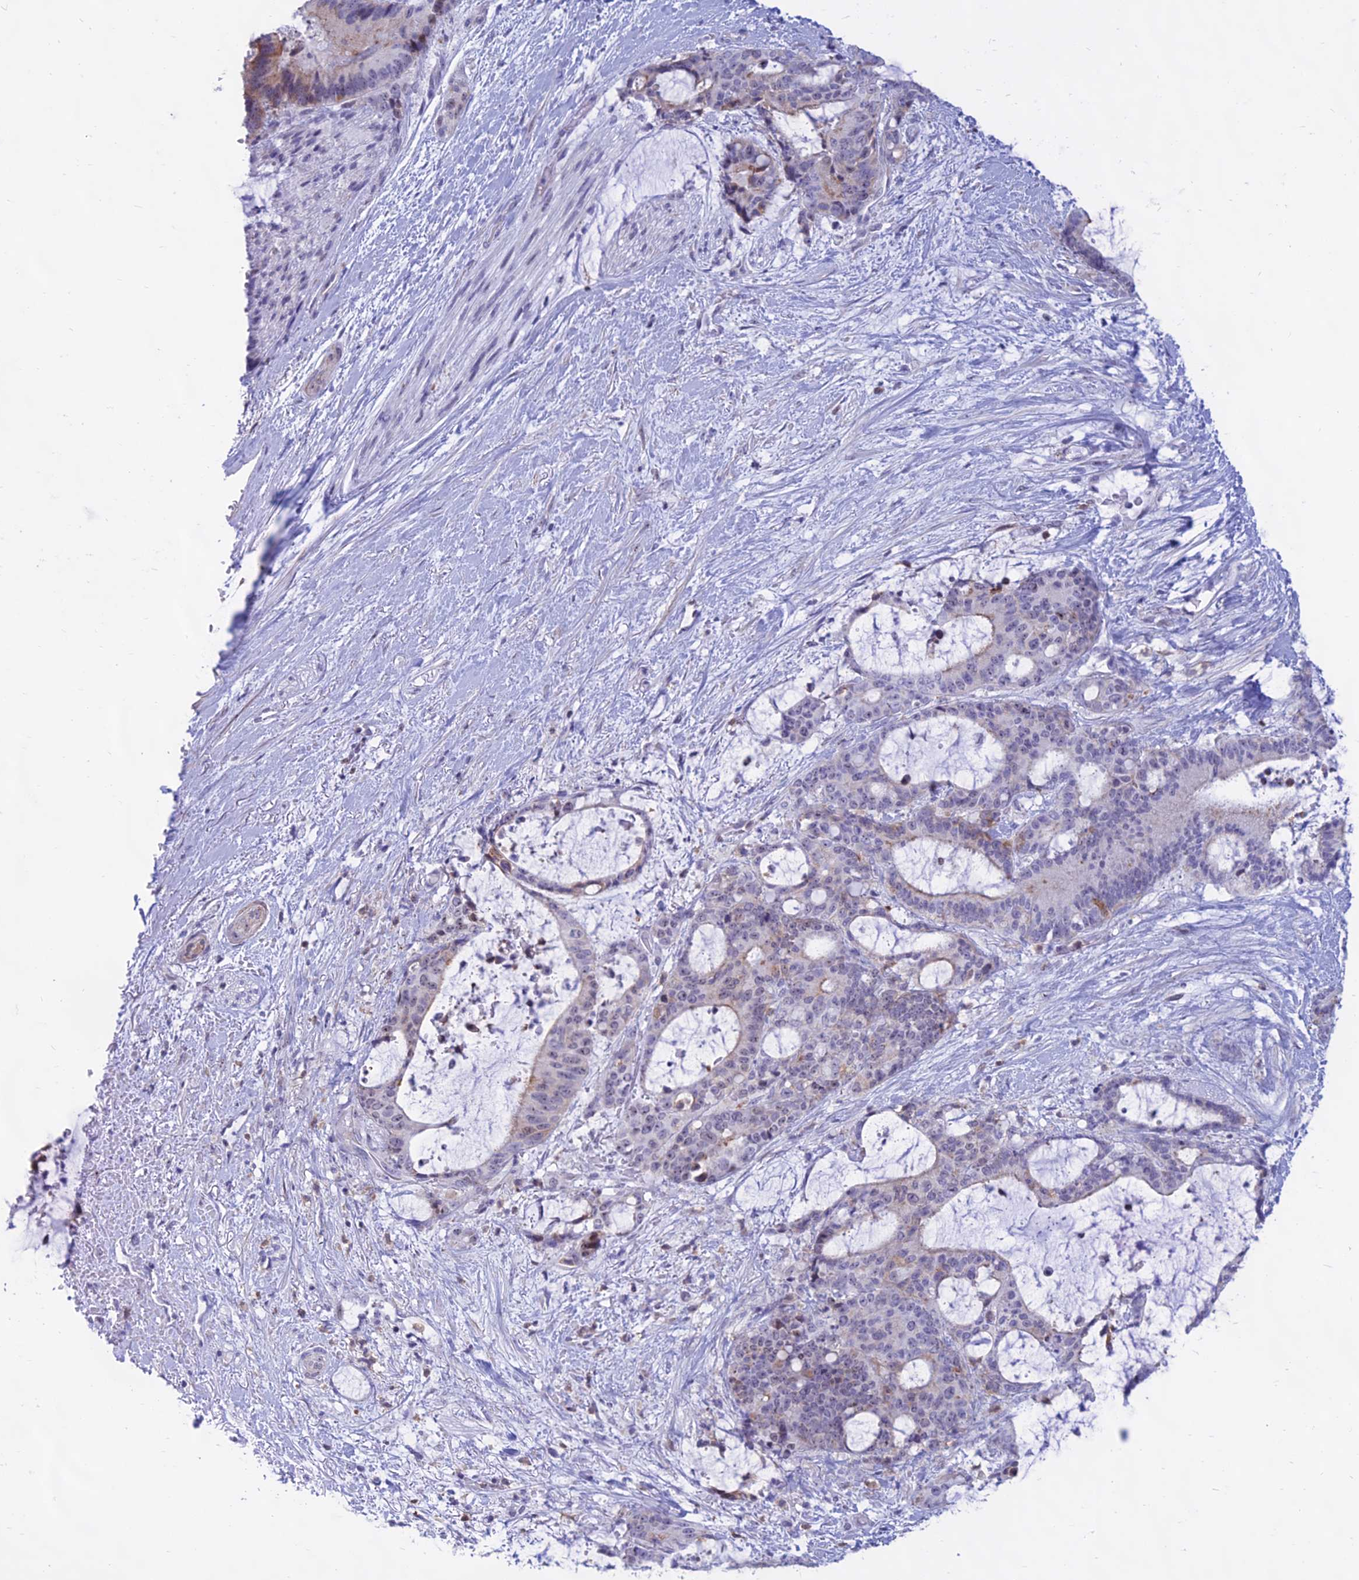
{"staining": {"intensity": "moderate", "quantity": "<25%", "location": "cytoplasmic/membranous"}, "tissue": "liver cancer", "cell_type": "Tumor cells", "image_type": "cancer", "snomed": [{"axis": "morphology", "description": "Normal tissue, NOS"}, {"axis": "morphology", "description": "Cholangiocarcinoma"}, {"axis": "topography", "description": "Liver"}, {"axis": "topography", "description": "Peripheral nerve tissue"}], "caption": "The micrograph displays staining of liver cholangiocarcinoma, revealing moderate cytoplasmic/membranous protein expression (brown color) within tumor cells. Nuclei are stained in blue.", "gene": "KRR1", "patient": {"sex": "female", "age": 73}}